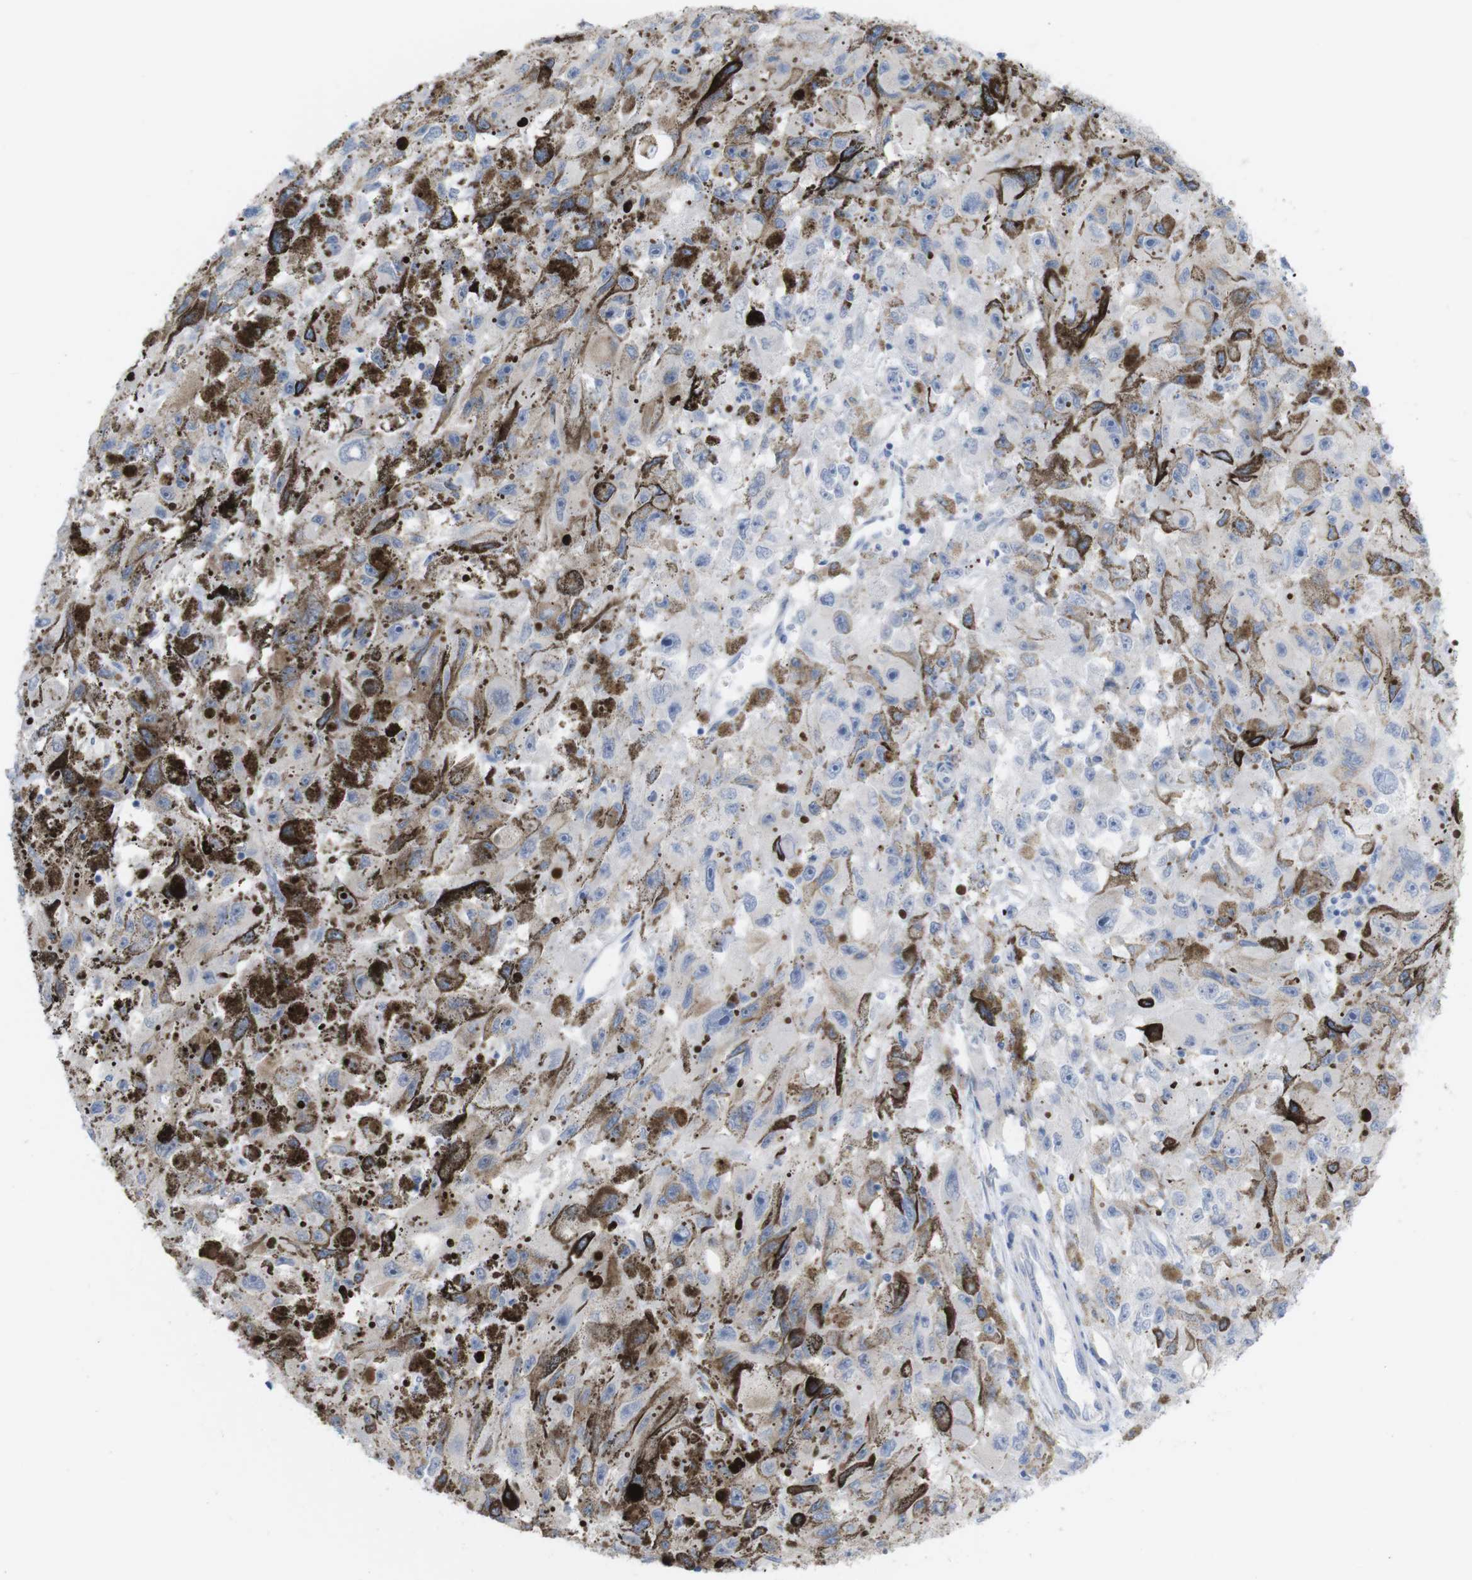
{"staining": {"intensity": "negative", "quantity": "none", "location": "none"}, "tissue": "melanoma", "cell_type": "Tumor cells", "image_type": "cancer", "snomed": [{"axis": "morphology", "description": "Malignant melanoma, NOS"}, {"axis": "topography", "description": "Skin"}], "caption": "This is an immunohistochemistry image of melanoma. There is no positivity in tumor cells.", "gene": "PNMA1", "patient": {"sex": "female", "age": 104}}